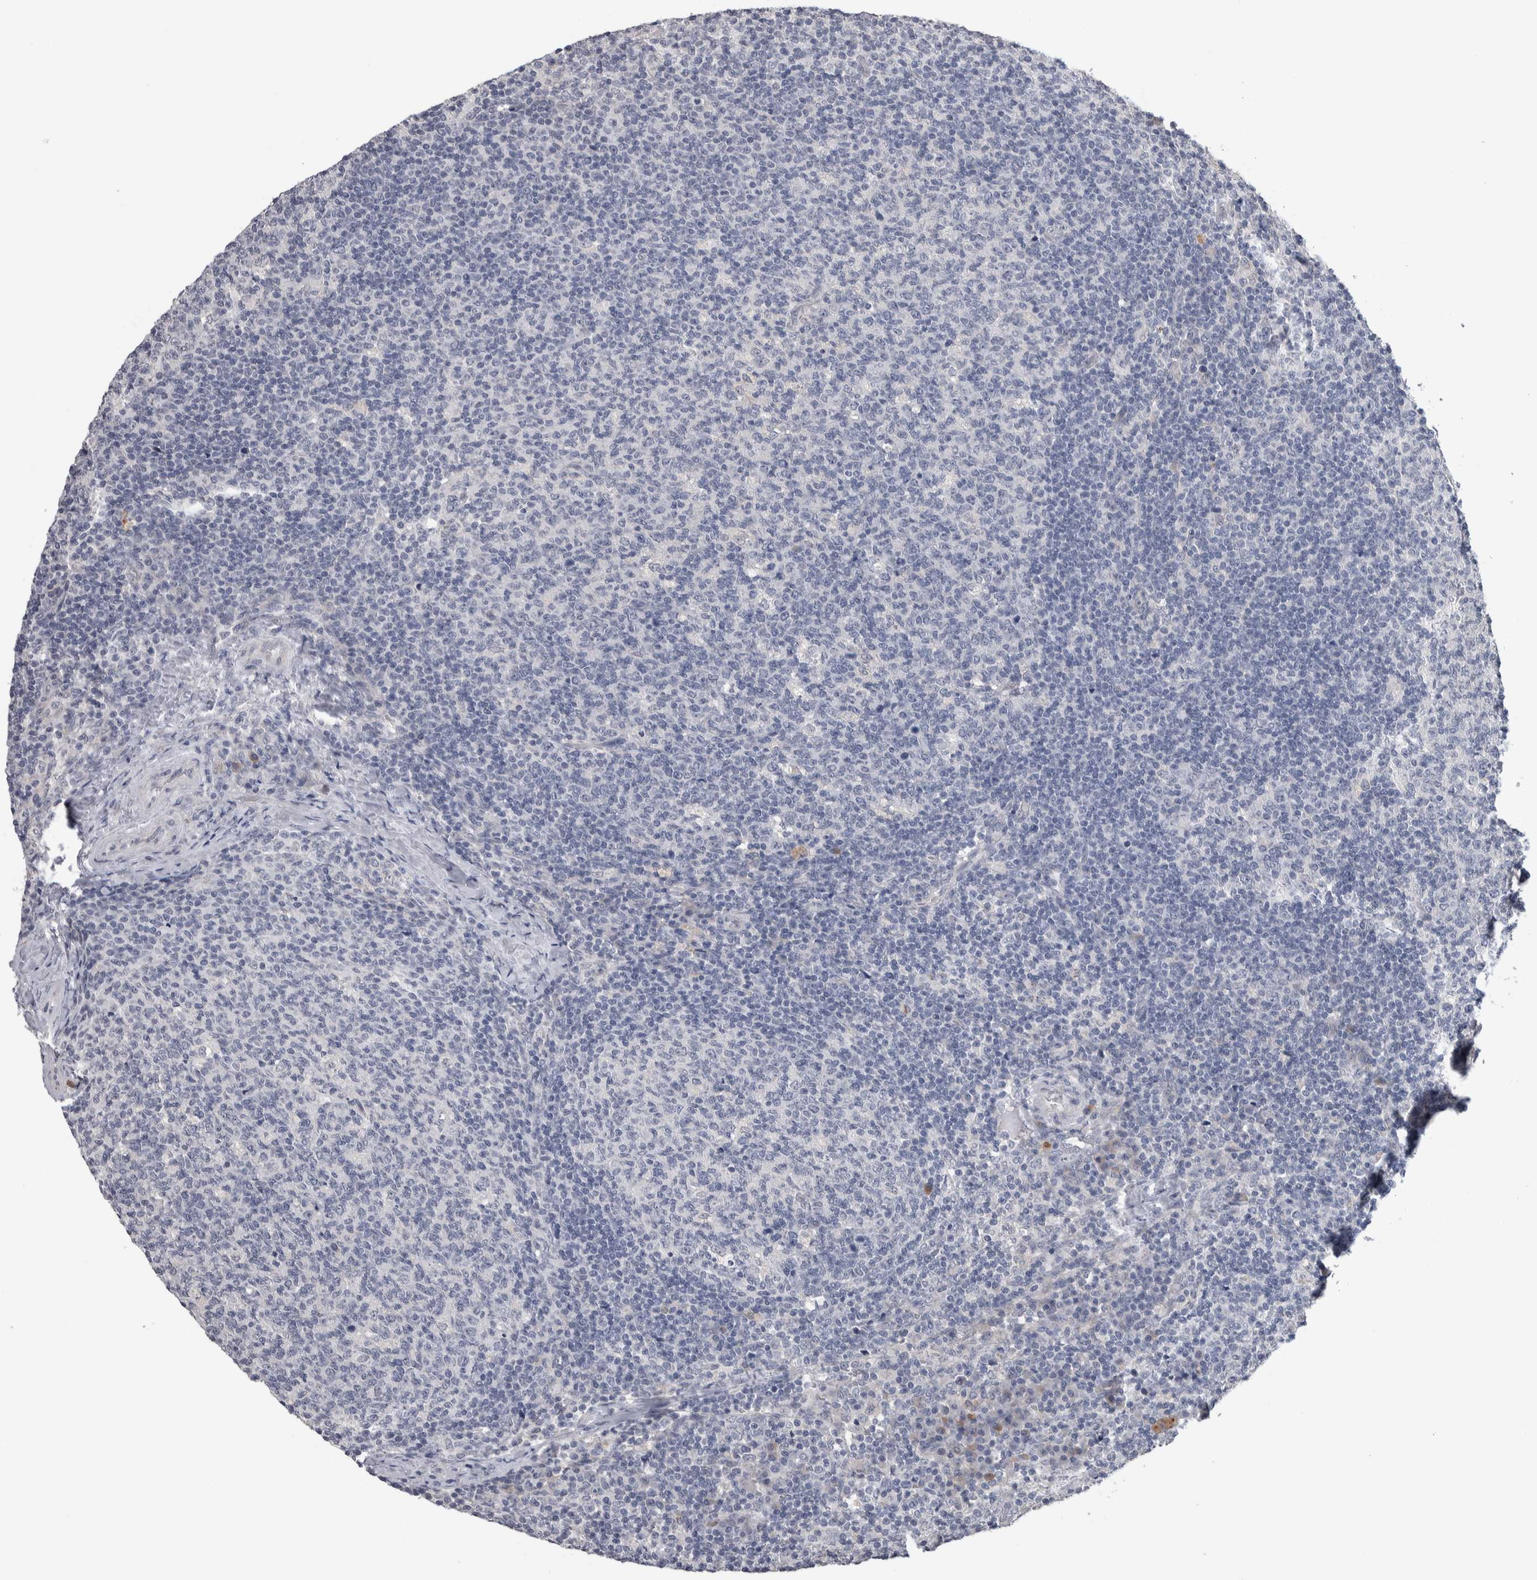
{"staining": {"intensity": "negative", "quantity": "none", "location": "none"}, "tissue": "lymph node", "cell_type": "Germinal center cells", "image_type": "normal", "snomed": [{"axis": "morphology", "description": "Normal tissue, NOS"}, {"axis": "morphology", "description": "Inflammation, NOS"}, {"axis": "topography", "description": "Lymph node"}], "caption": "Micrograph shows no protein staining in germinal center cells of unremarkable lymph node. Nuclei are stained in blue.", "gene": "TMEM102", "patient": {"sex": "male", "age": 55}}